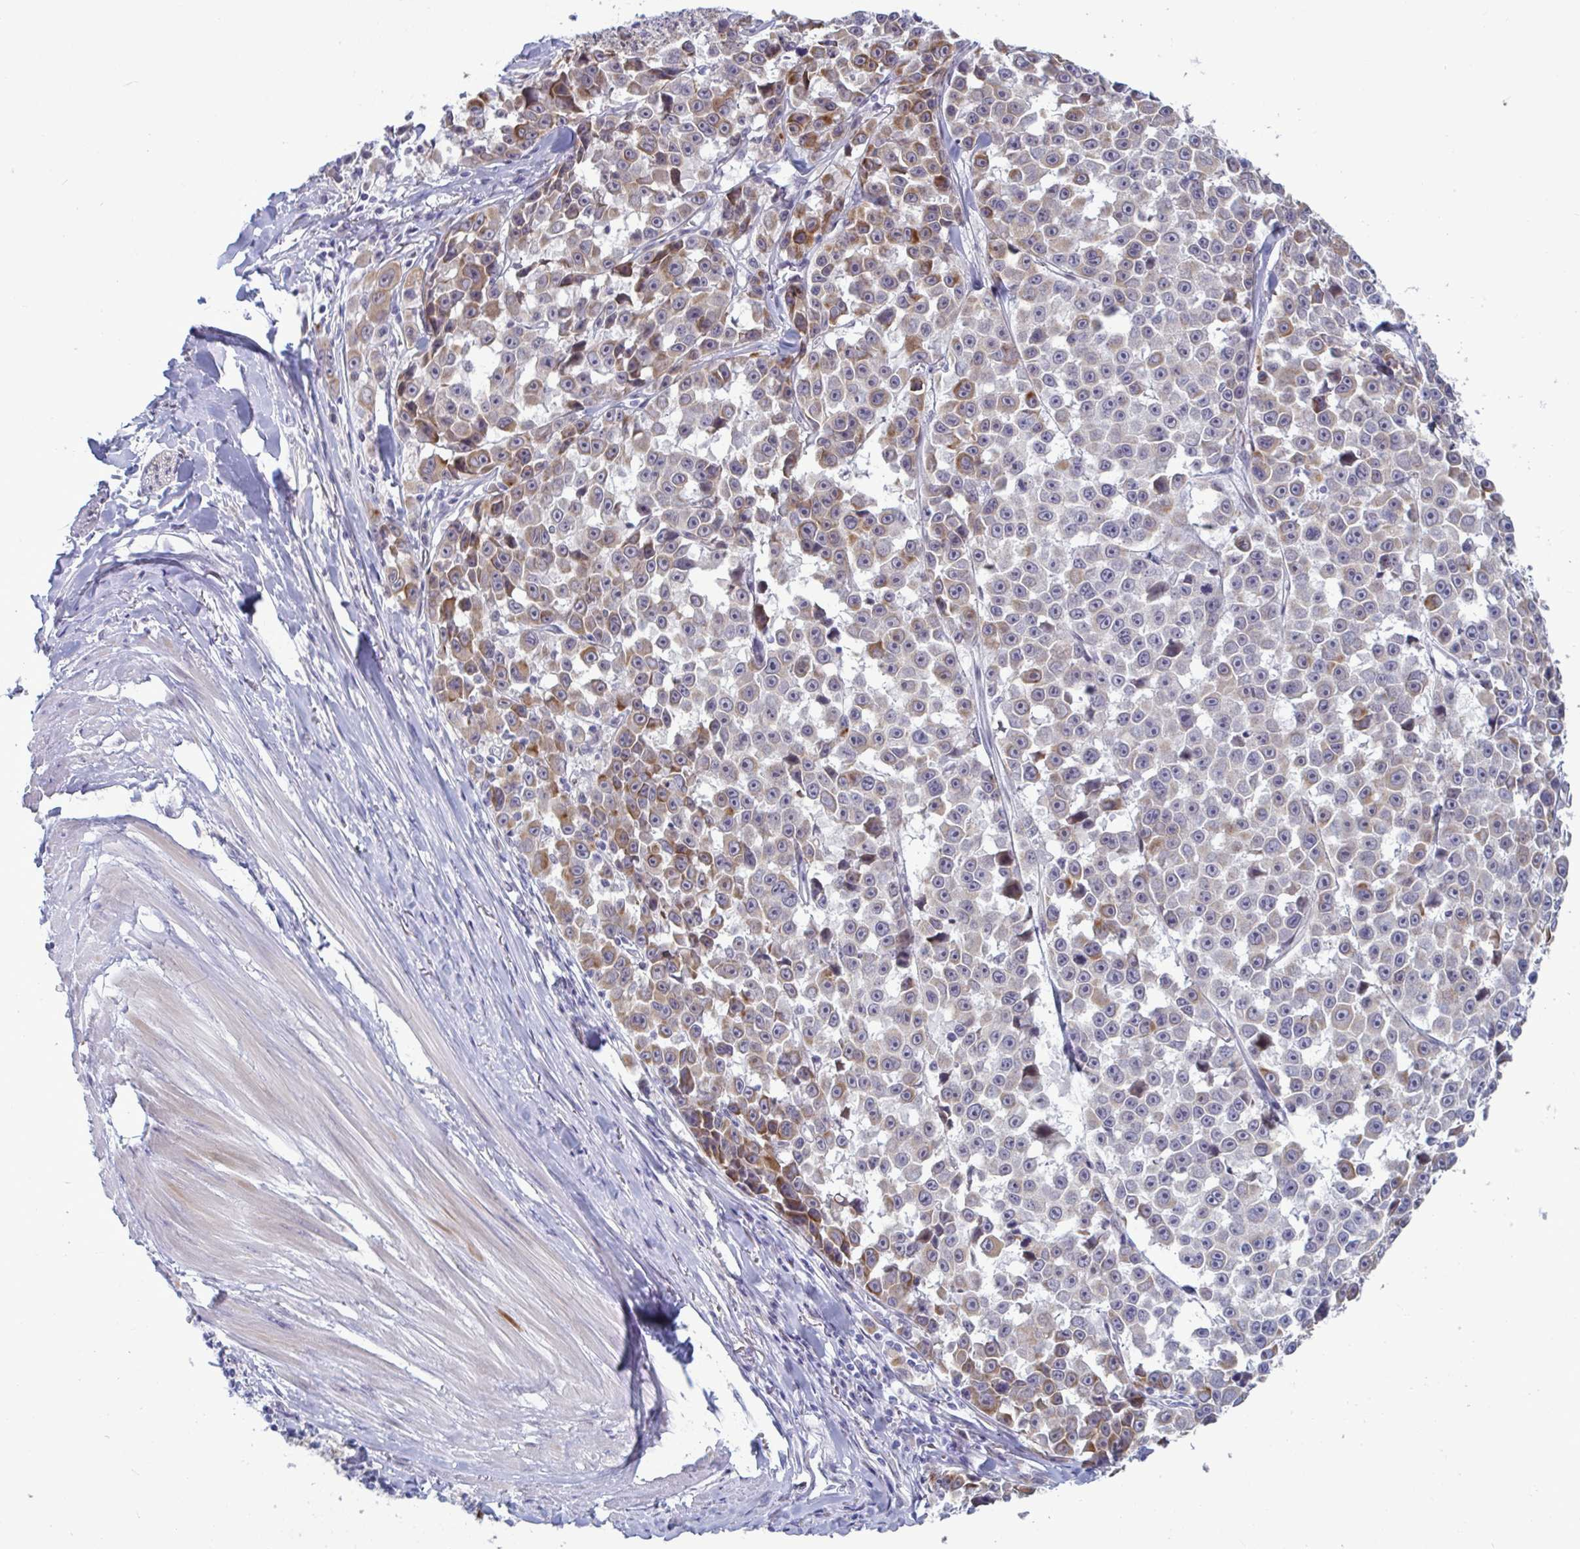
{"staining": {"intensity": "moderate", "quantity": "25%-75%", "location": "cytoplasmic/membranous"}, "tissue": "melanoma", "cell_type": "Tumor cells", "image_type": "cancer", "snomed": [{"axis": "morphology", "description": "Malignant melanoma, NOS"}, {"axis": "topography", "description": "Skin"}], "caption": "Immunohistochemistry (IHC) (DAB) staining of melanoma demonstrates moderate cytoplasmic/membranous protein positivity in about 25%-75% of tumor cells.", "gene": "TCEAL8", "patient": {"sex": "female", "age": 66}}